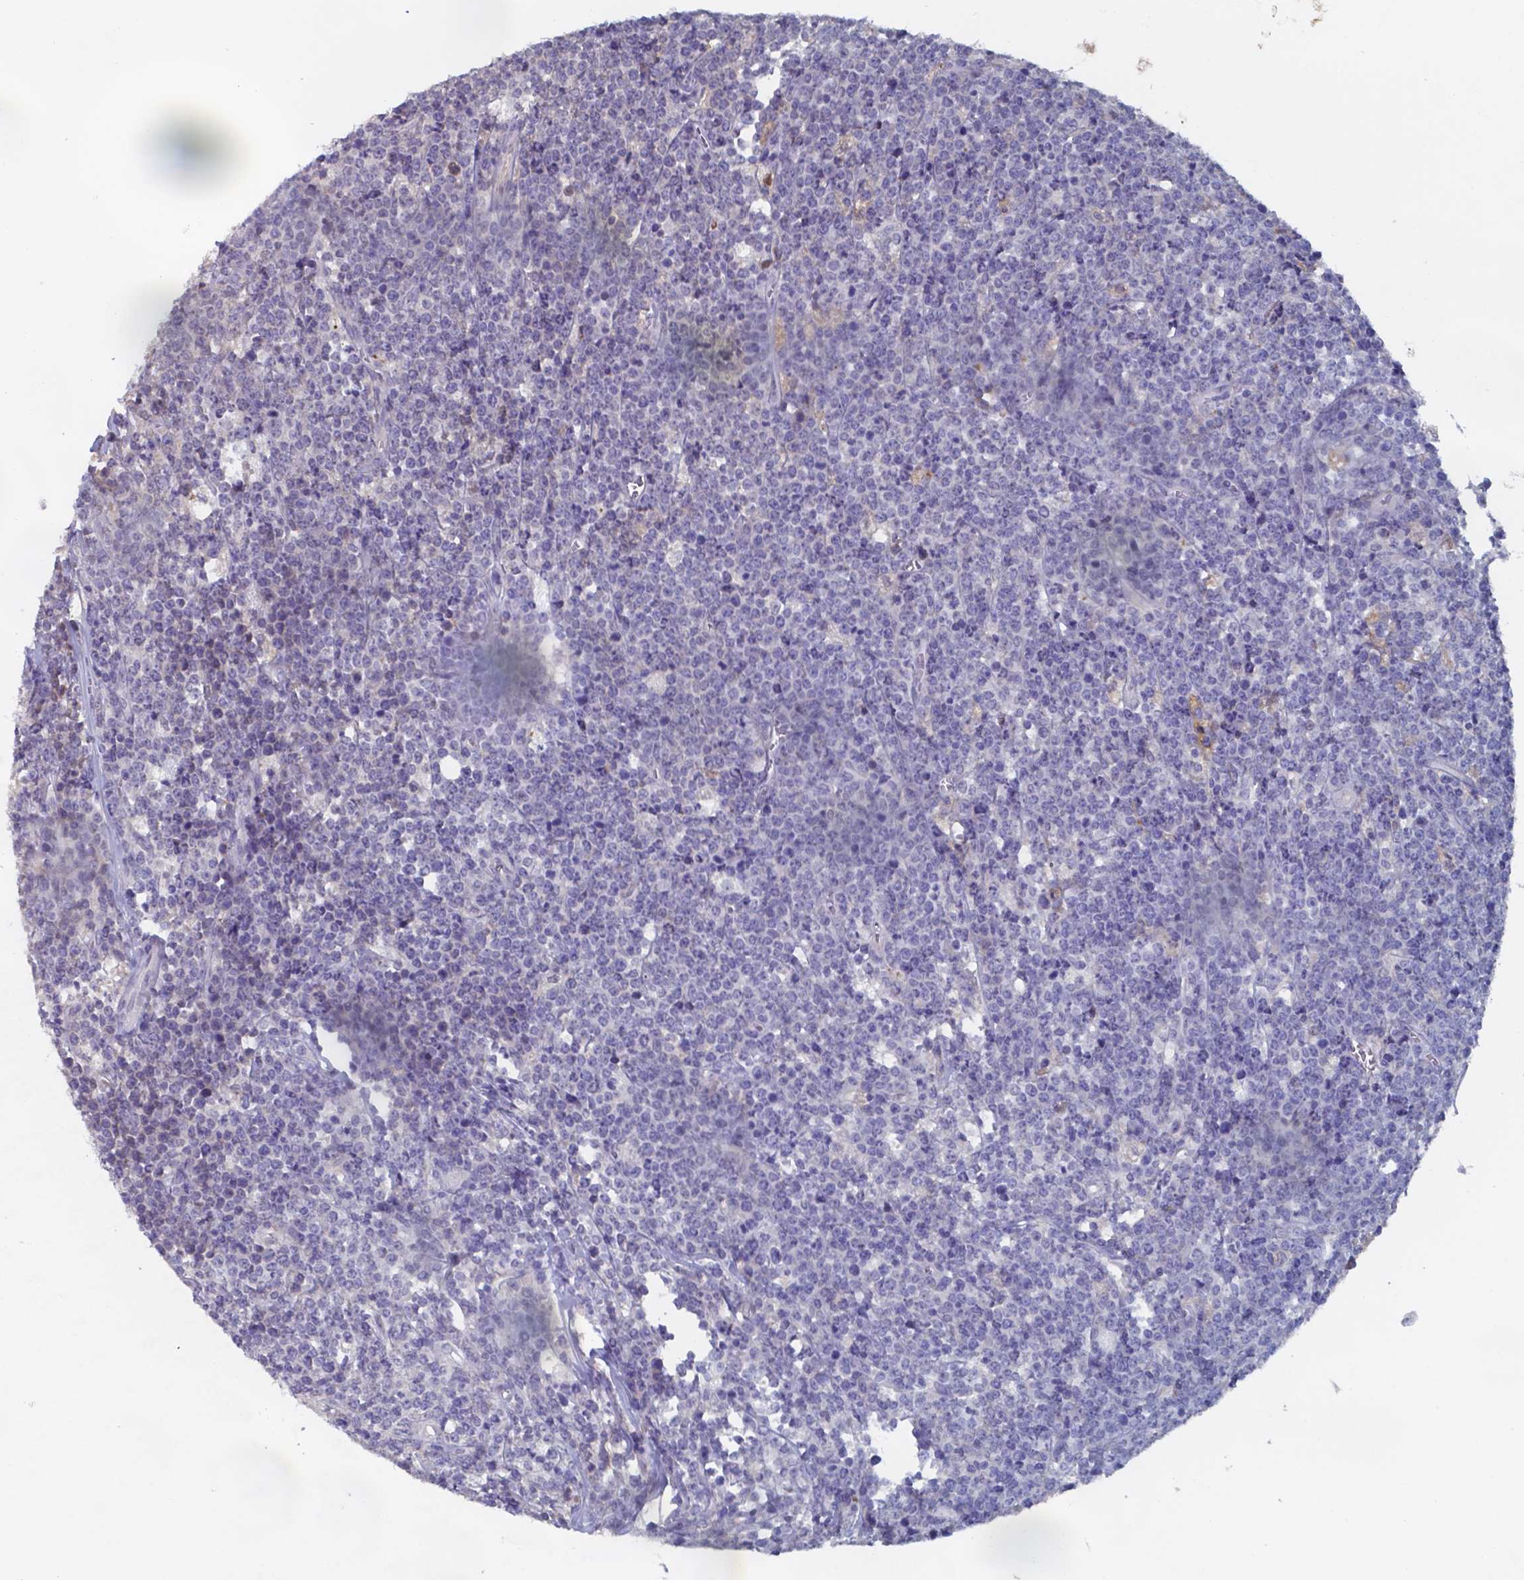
{"staining": {"intensity": "negative", "quantity": "none", "location": "none"}, "tissue": "lymphoma", "cell_type": "Tumor cells", "image_type": "cancer", "snomed": [{"axis": "morphology", "description": "Malignant lymphoma, non-Hodgkin's type, High grade"}, {"axis": "topography", "description": "Small intestine"}], "caption": "DAB (3,3'-diaminobenzidine) immunohistochemical staining of human lymphoma demonstrates no significant expression in tumor cells. (DAB (3,3'-diaminobenzidine) immunohistochemistry, high magnification).", "gene": "BTBD17", "patient": {"sex": "female", "age": 56}}